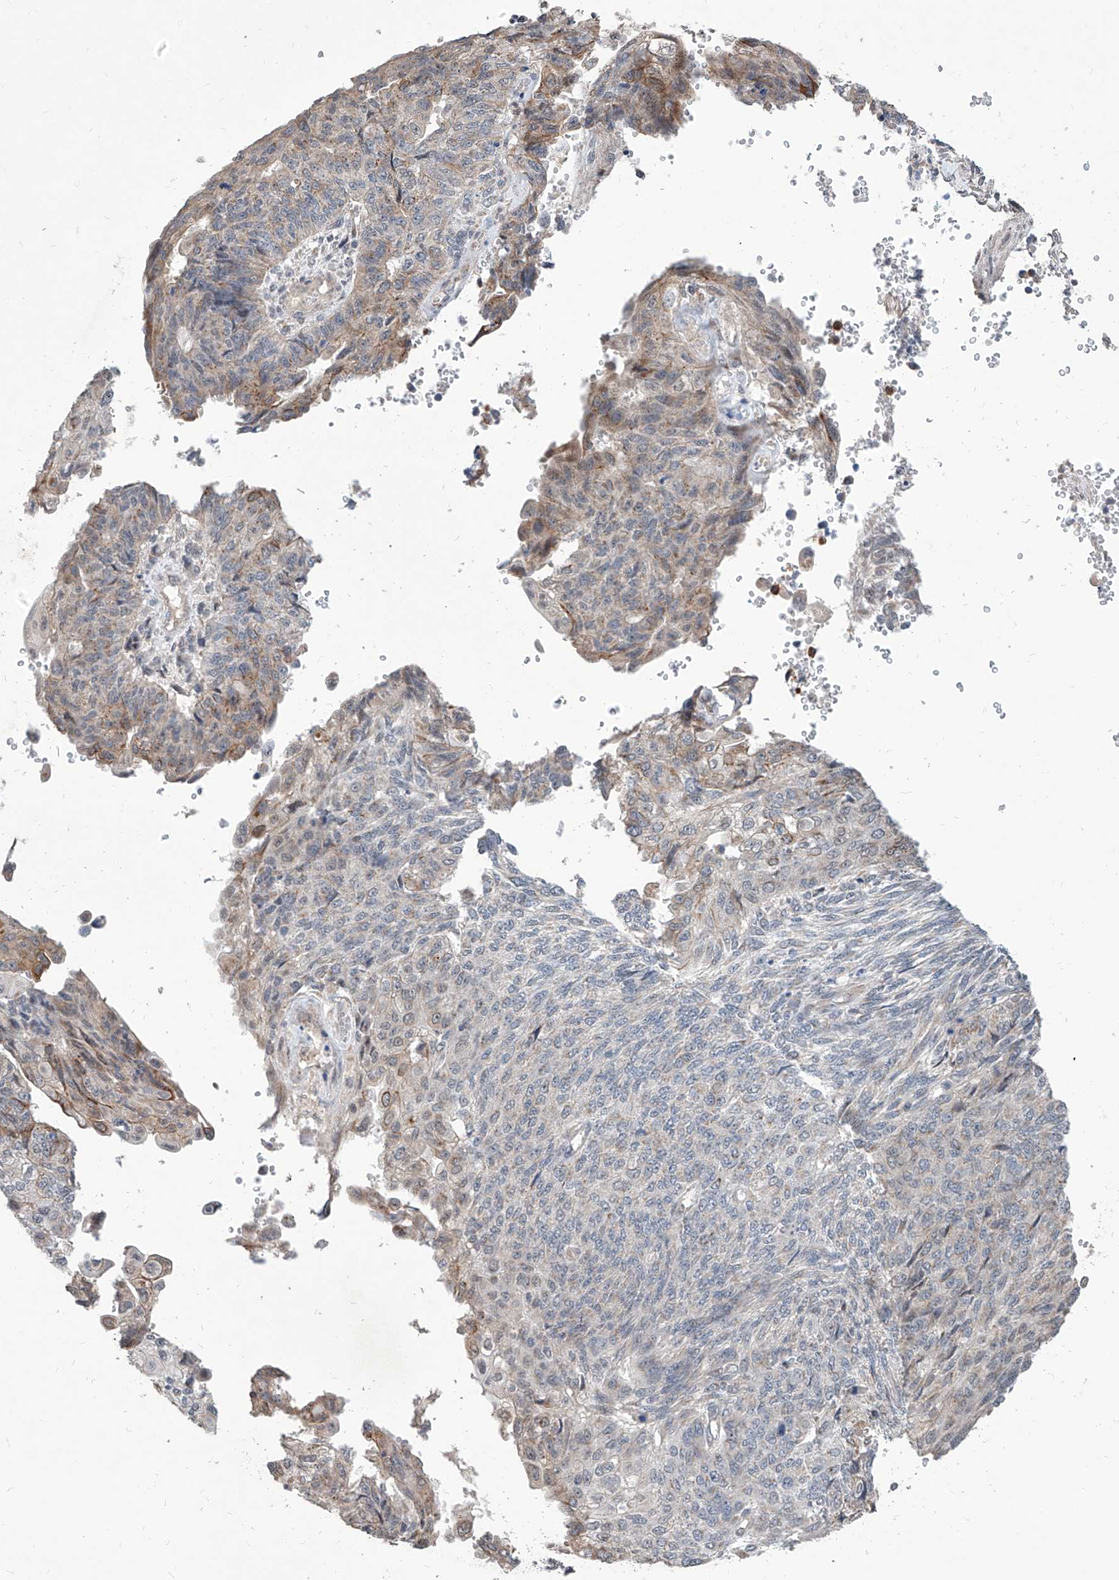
{"staining": {"intensity": "moderate", "quantity": "<25%", "location": "cytoplasmic/membranous"}, "tissue": "endometrial cancer", "cell_type": "Tumor cells", "image_type": "cancer", "snomed": [{"axis": "morphology", "description": "Adenocarcinoma, NOS"}, {"axis": "topography", "description": "Endometrium"}], "caption": "Moderate cytoplasmic/membranous protein positivity is appreciated in about <25% of tumor cells in endometrial cancer. (DAB = brown stain, brightfield microscopy at high magnification).", "gene": "MFSD4B", "patient": {"sex": "female", "age": 32}}